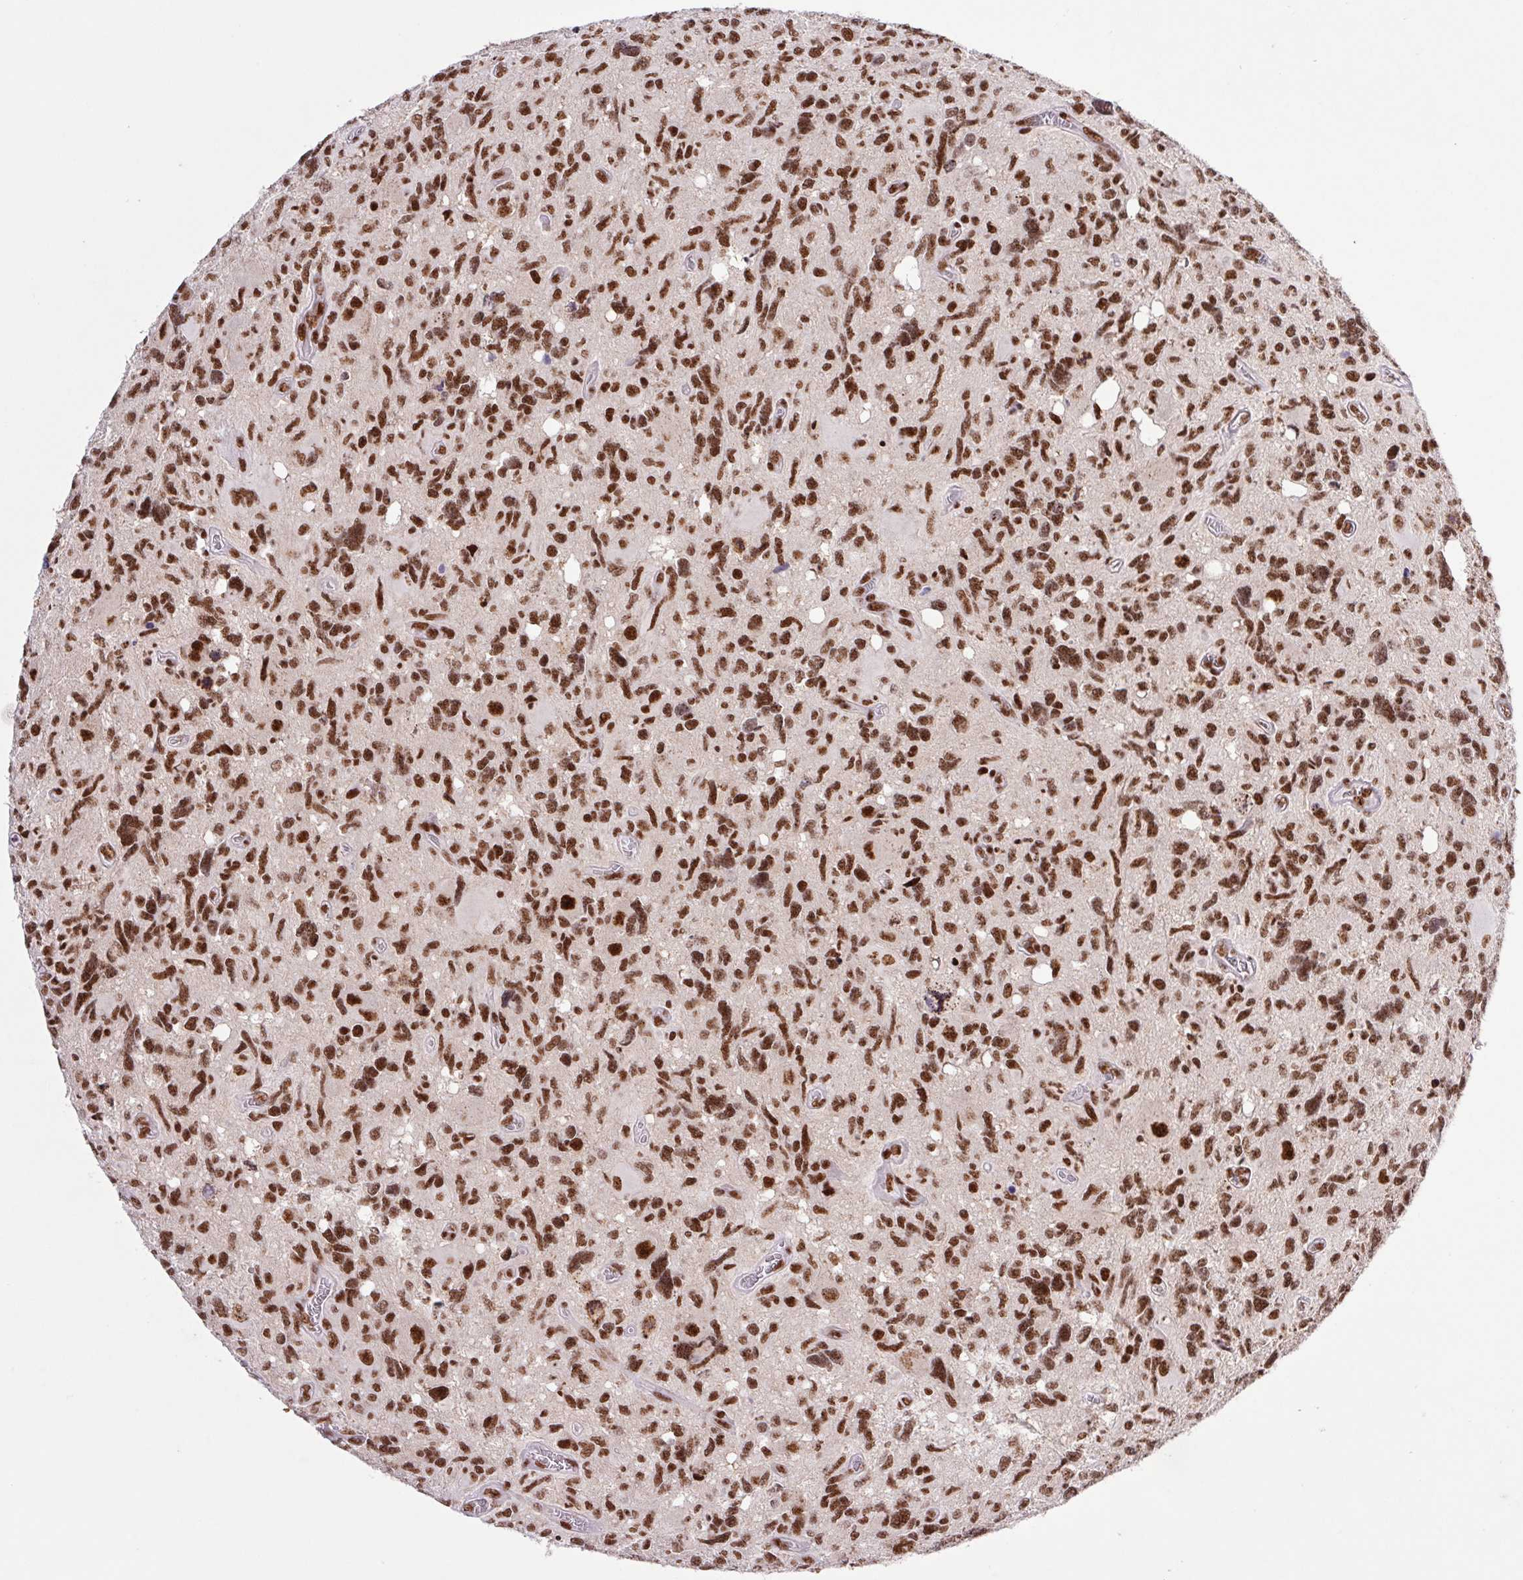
{"staining": {"intensity": "strong", "quantity": ">75%", "location": "nuclear"}, "tissue": "glioma", "cell_type": "Tumor cells", "image_type": "cancer", "snomed": [{"axis": "morphology", "description": "Glioma, malignant, High grade"}, {"axis": "topography", "description": "Brain"}], "caption": "Glioma stained with immunohistochemistry (IHC) demonstrates strong nuclear expression in approximately >75% of tumor cells.", "gene": "LDLRAD4", "patient": {"sex": "male", "age": 49}}